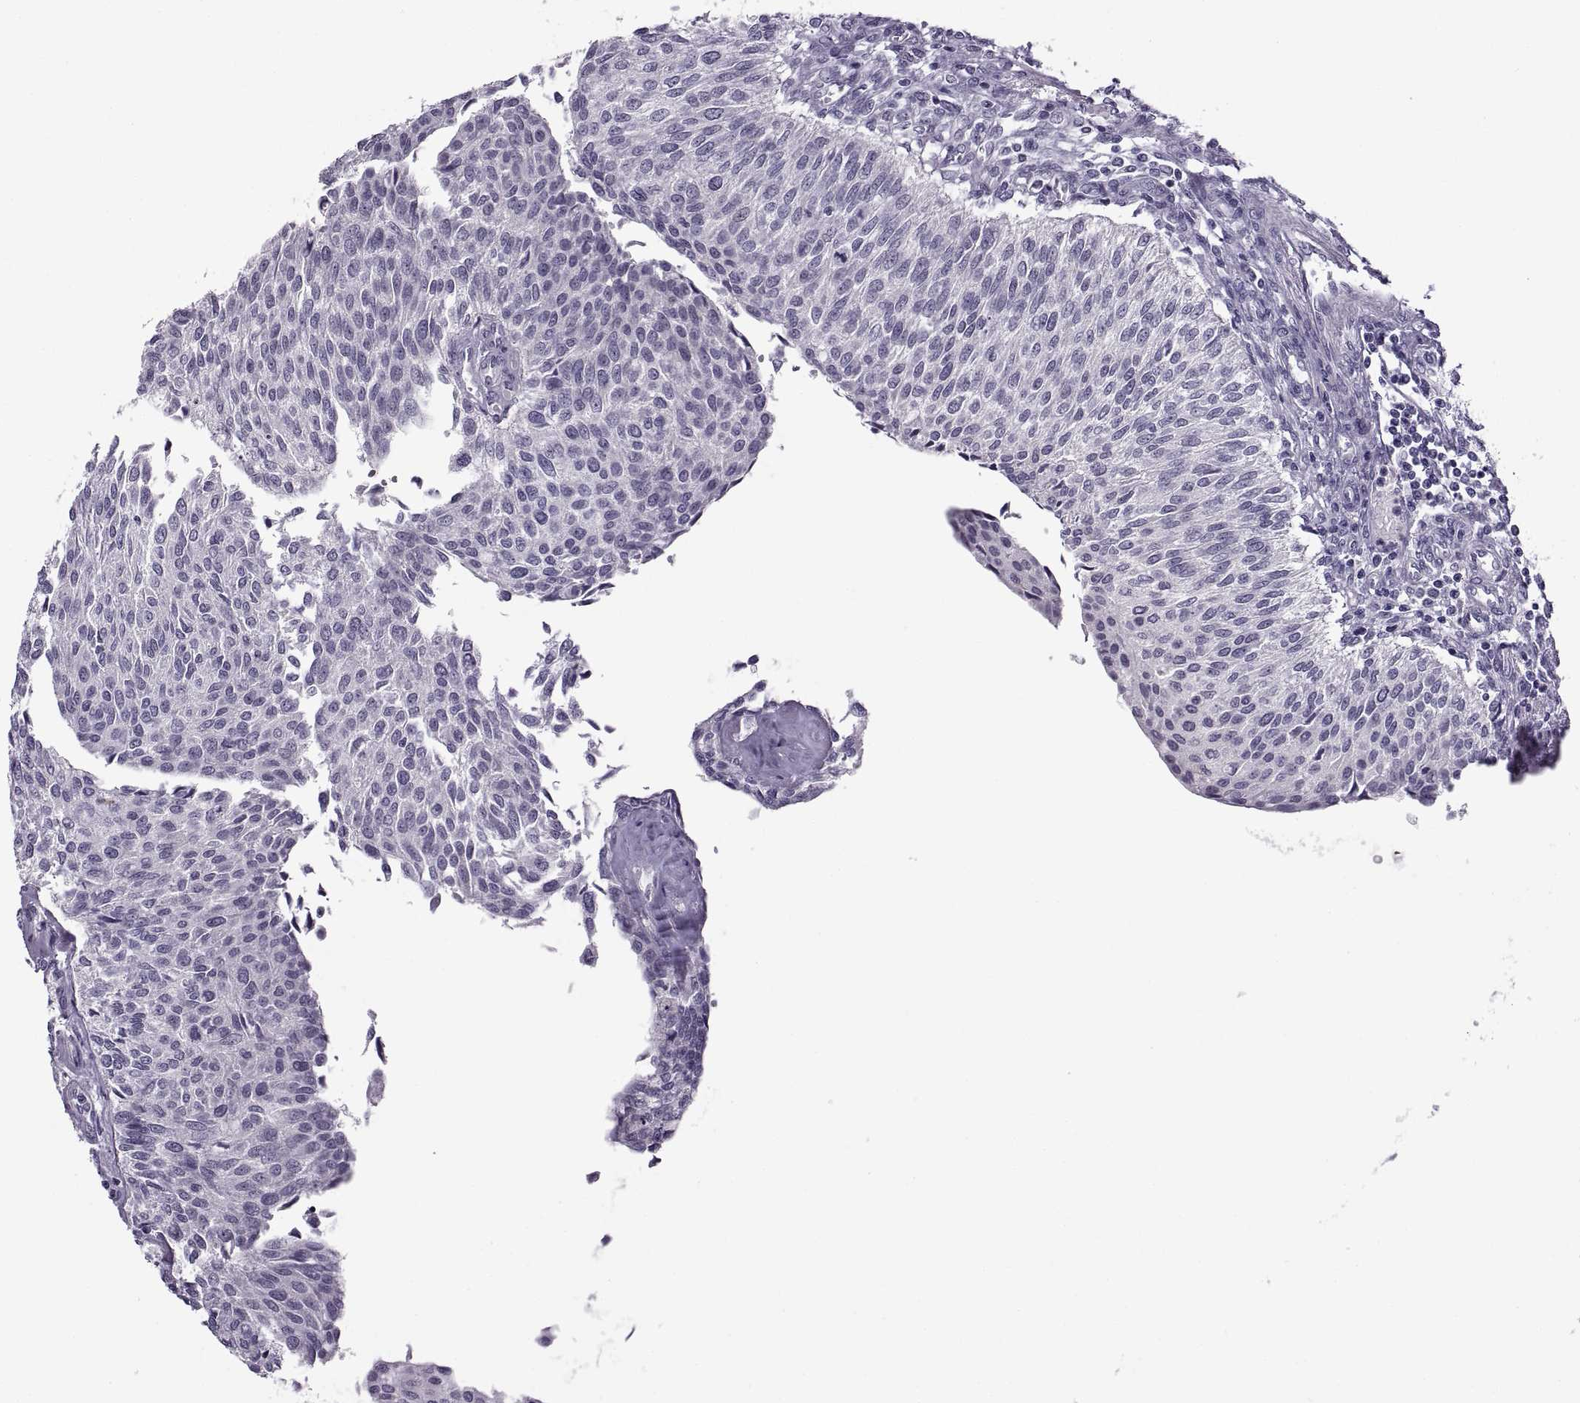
{"staining": {"intensity": "negative", "quantity": "none", "location": "none"}, "tissue": "urothelial cancer", "cell_type": "Tumor cells", "image_type": "cancer", "snomed": [{"axis": "morphology", "description": "Urothelial carcinoma, NOS"}, {"axis": "topography", "description": "Urinary bladder"}], "caption": "Histopathology image shows no significant protein staining in tumor cells of urothelial cancer. (DAB (3,3'-diaminobenzidine) immunohistochemistry (IHC) with hematoxylin counter stain).", "gene": "C3orf22", "patient": {"sex": "male", "age": 55}}